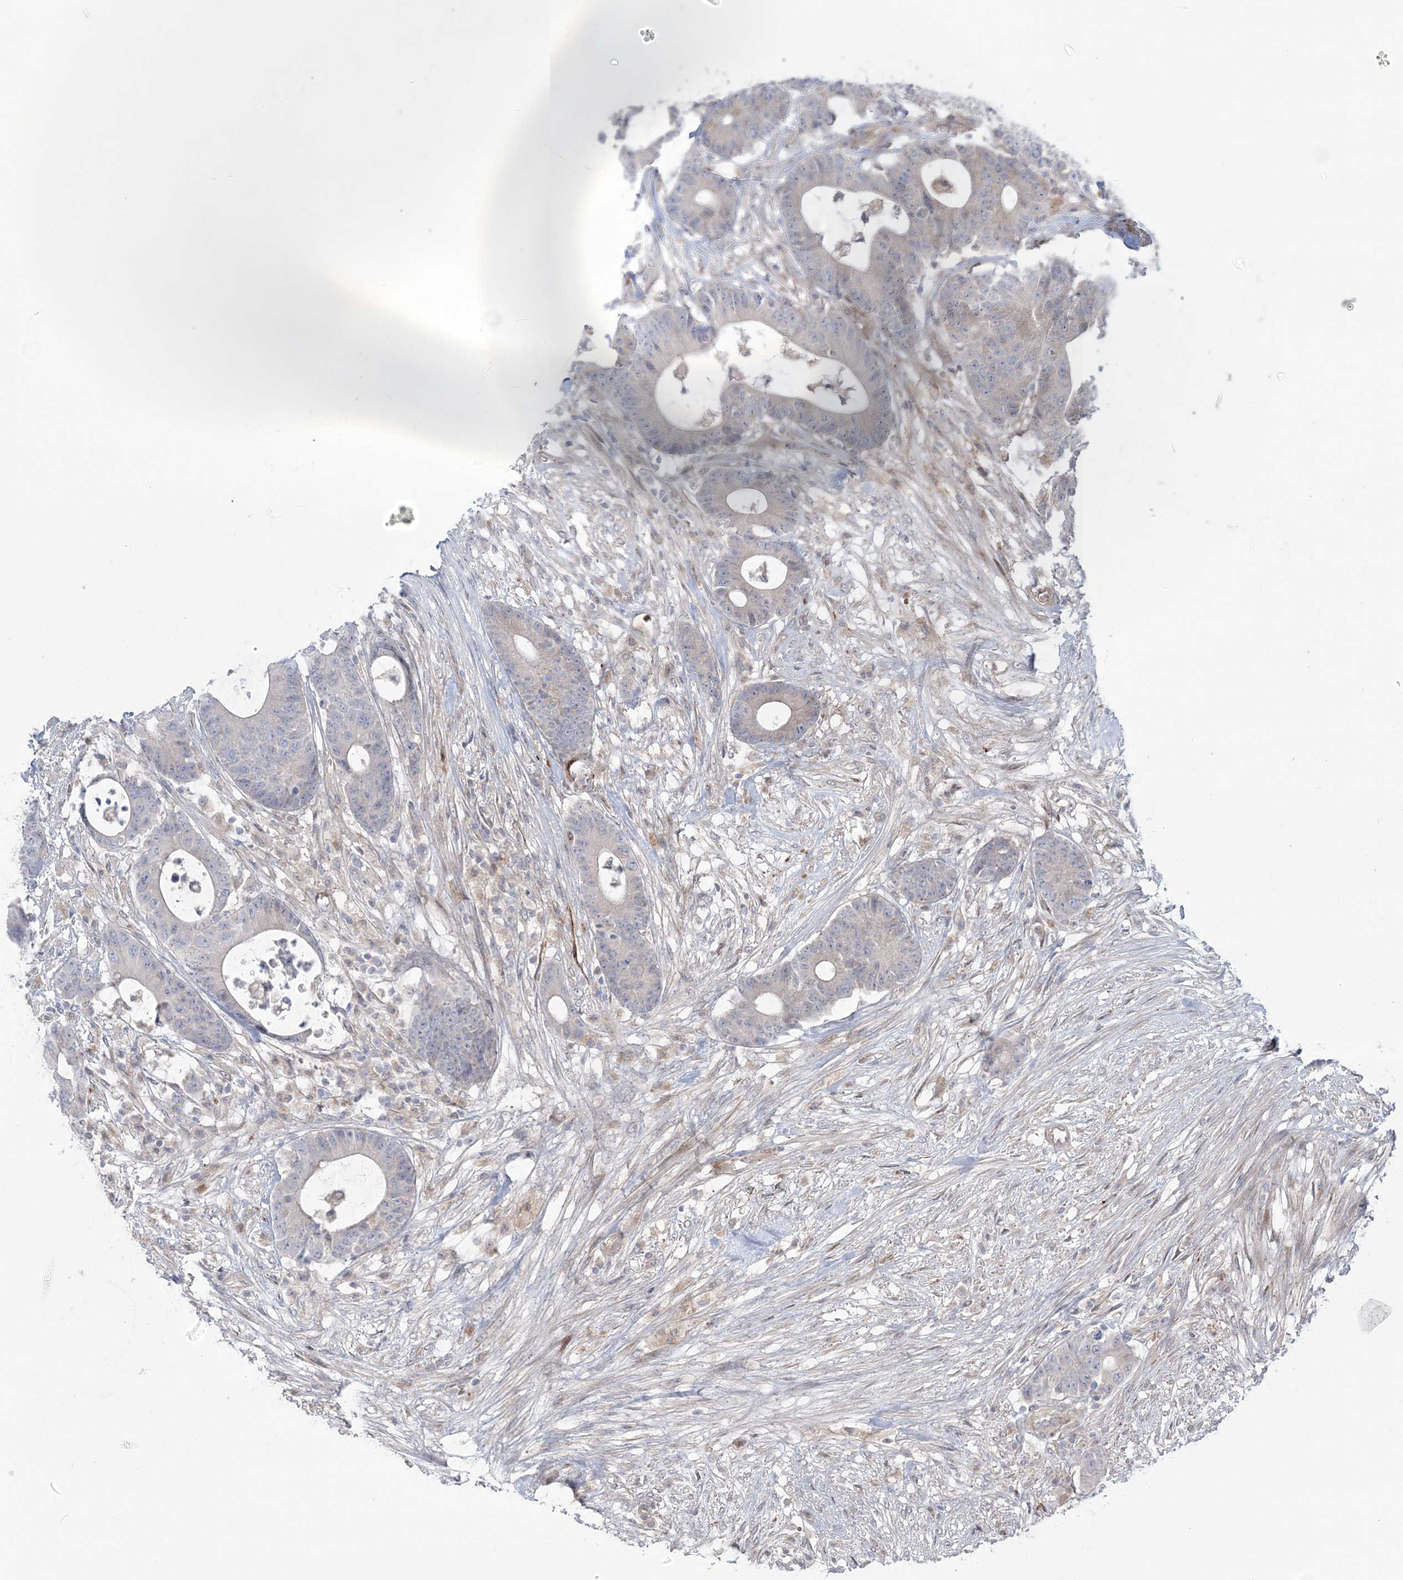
{"staining": {"intensity": "negative", "quantity": "none", "location": "none"}, "tissue": "colorectal cancer", "cell_type": "Tumor cells", "image_type": "cancer", "snomed": [{"axis": "morphology", "description": "Adenocarcinoma, NOS"}, {"axis": "topography", "description": "Colon"}], "caption": "An immunohistochemistry micrograph of colorectal adenocarcinoma is shown. There is no staining in tumor cells of colorectal adenocarcinoma.", "gene": "NUDT9", "patient": {"sex": "female", "age": 84}}